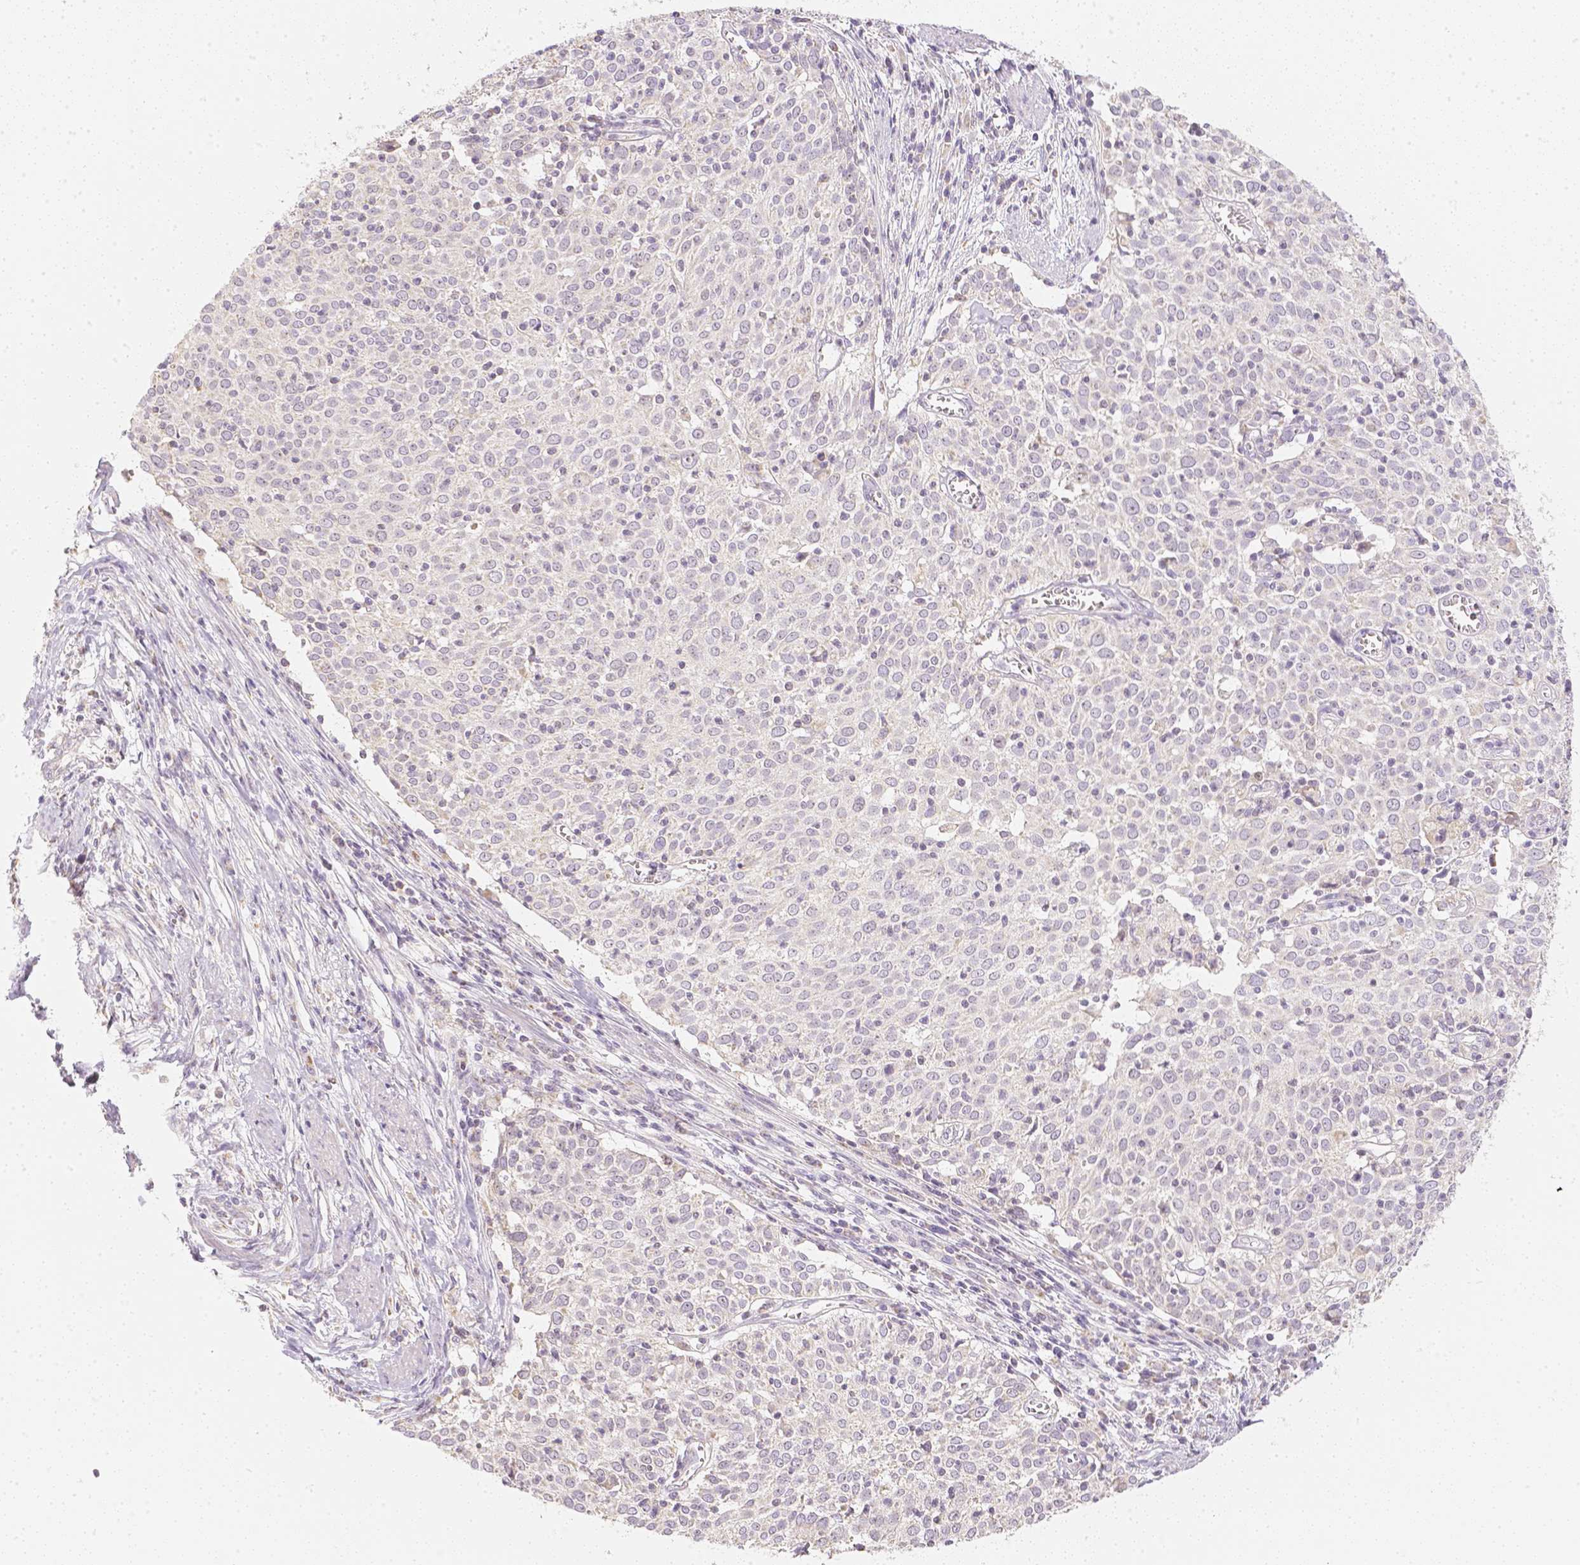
{"staining": {"intensity": "negative", "quantity": "none", "location": "none"}, "tissue": "cervical cancer", "cell_type": "Tumor cells", "image_type": "cancer", "snomed": [{"axis": "morphology", "description": "Squamous cell carcinoma, NOS"}, {"axis": "topography", "description": "Cervix"}], "caption": "Immunohistochemistry of human cervical cancer shows no expression in tumor cells. (Stains: DAB (3,3'-diaminobenzidine) IHC with hematoxylin counter stain, Microscopy: brightfield microscopy at high magnification).", "gene": "NVL", "patient": {"sex": "female", "age": 39}}